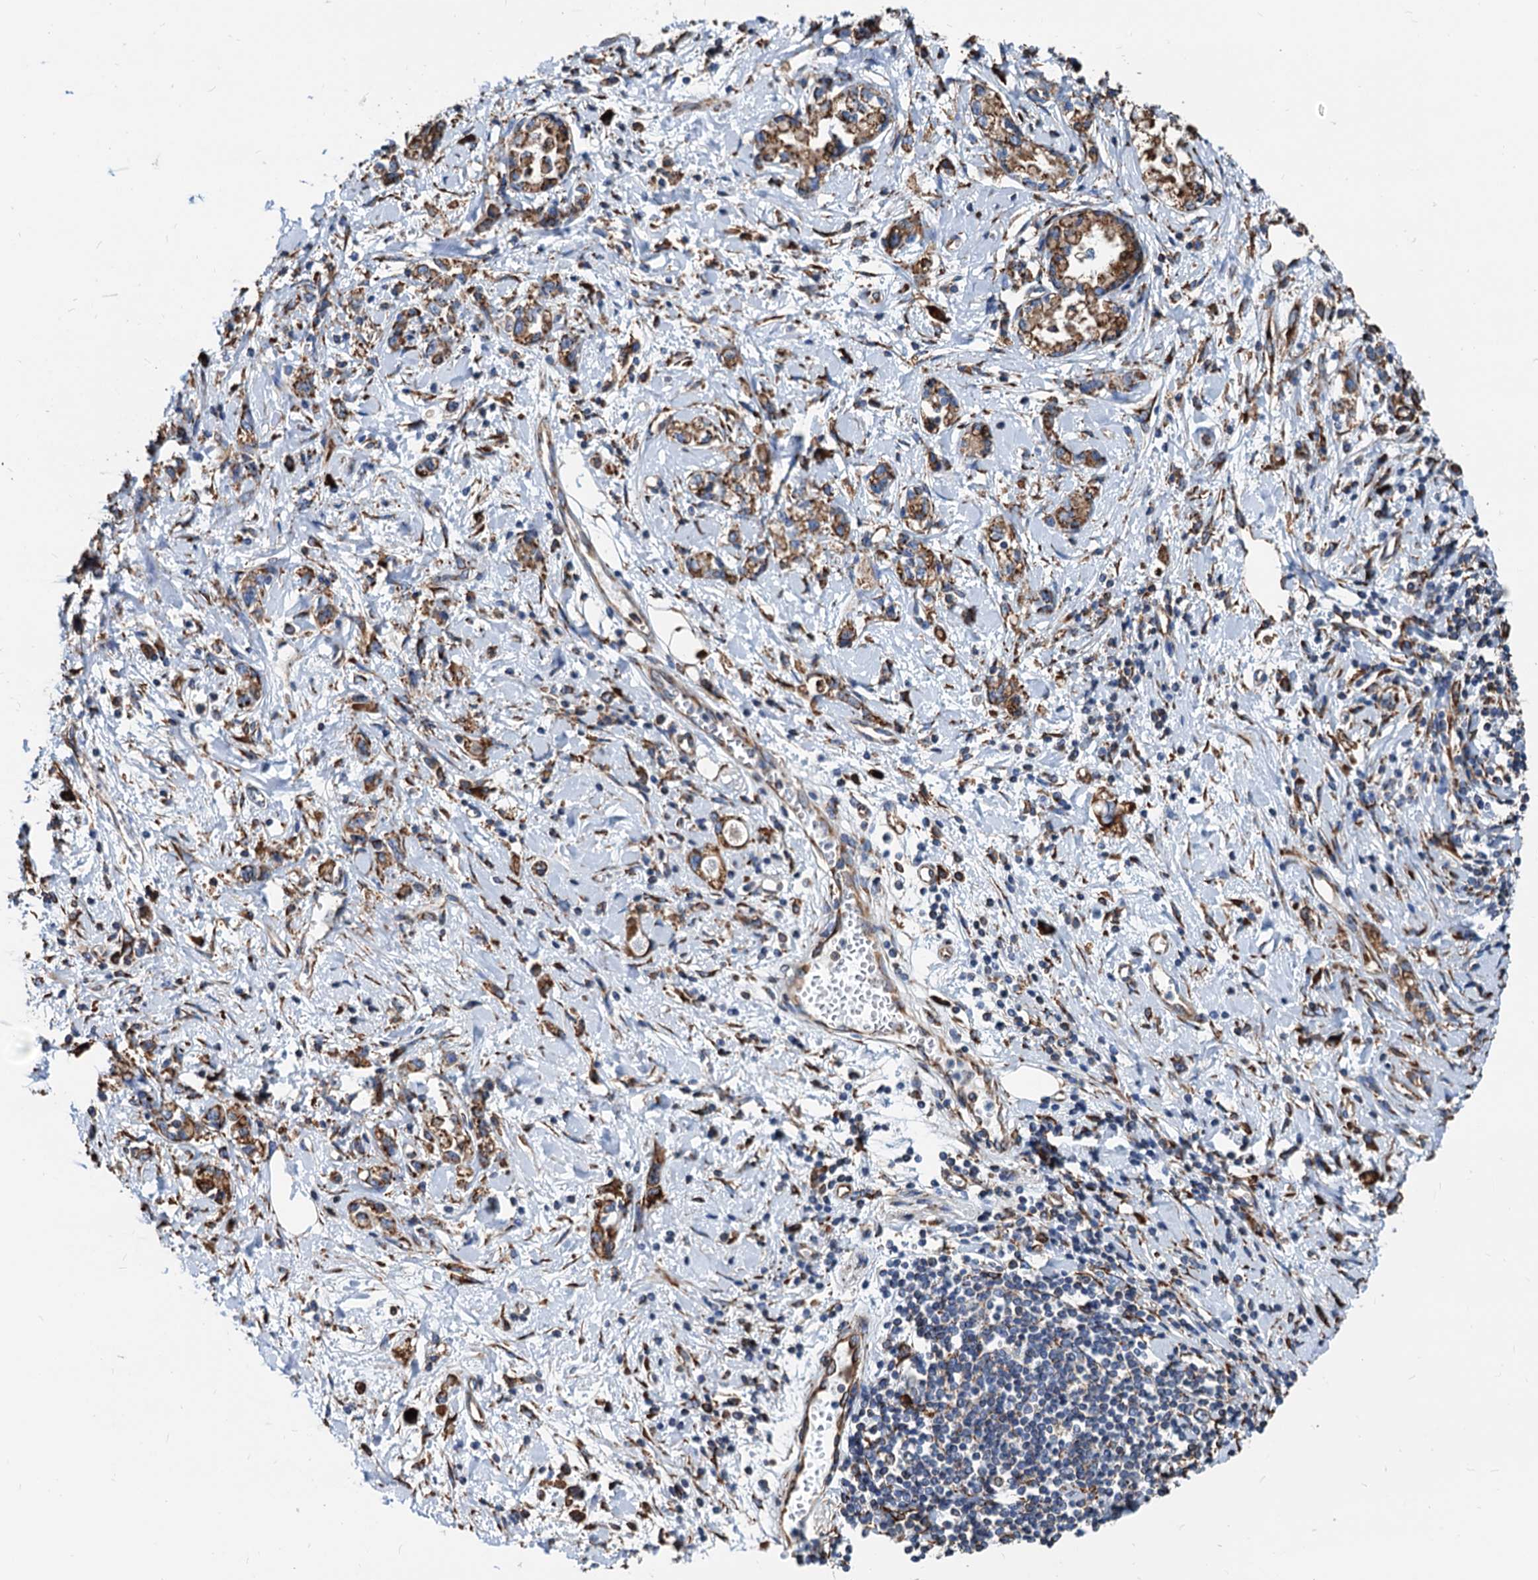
{"staining": {"intensity": "moderate", "quantity": ">75%", "location": "cytoplasmic/membranous"}, "tissue": "stomach cancer", "cell_type": "Tumor cells", "image_type": "cancer", "snomed": [{"axis": "morphology", "description": "Adenocarcinoma, NOS"}, {"axis": "topography", "description": "Stomach"}], "caption": "The micrograph reveals staining of stomach cancer (adenocarcinoma), revealing moderate cytoplasmic/membranous protein staining (brown color) within tumor cells.", "gene": "HSPA5", "patient": {"sex": "female", "age": 76}}